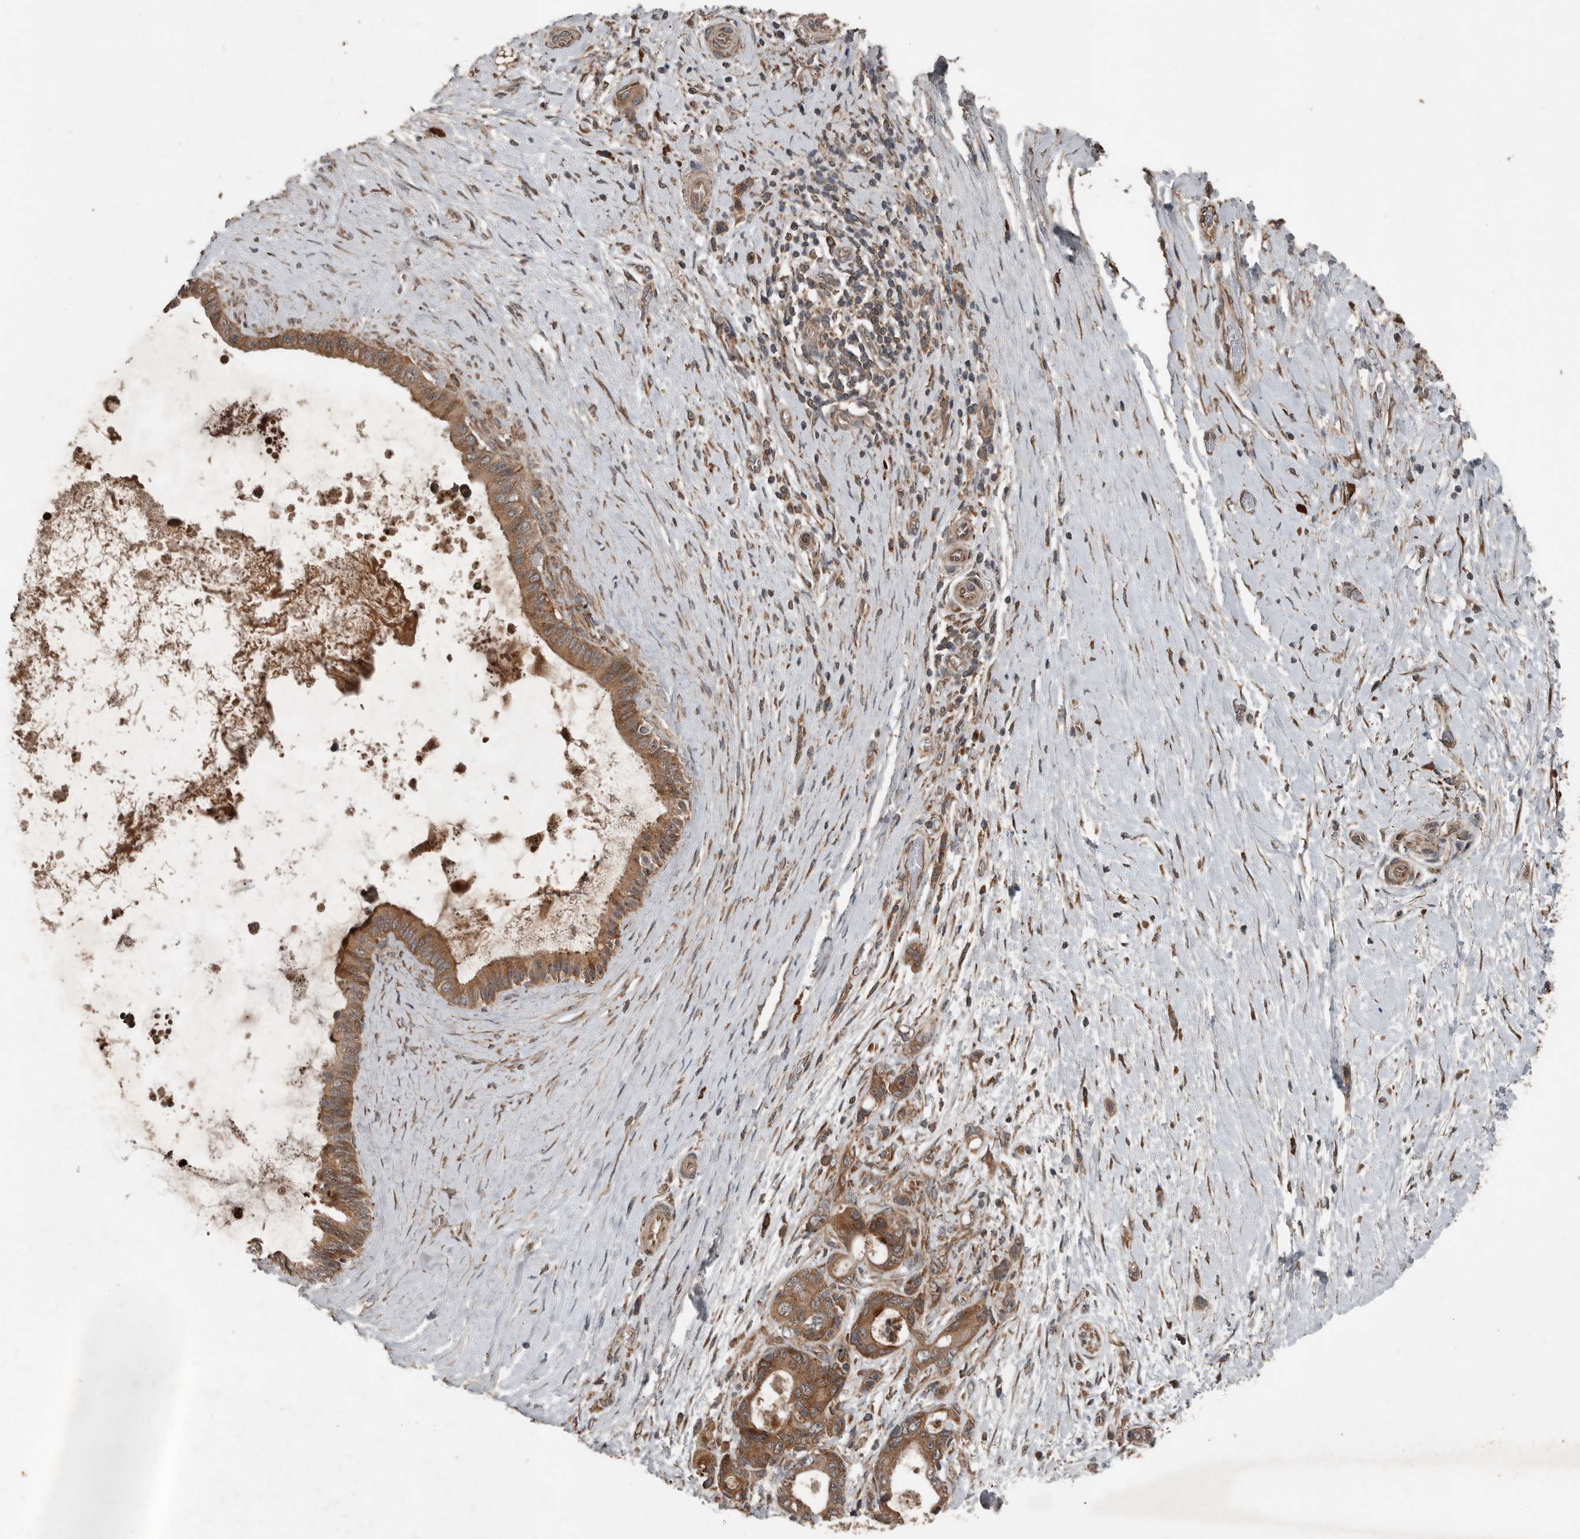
{"staining": {"intensity": "strong", "quantity": ">75%", "location": "cytoplasmic/membranous"}, "tissue": "pancreatic cancer", "cell_type": "Tumor cells", "image_type": "cancer", "snomed": [{"axis": "morphology", "description": "Adenocarcinoma, NOS"}, {"axis": "topography", "description": "Pancreas"}], "caption": "IHC of human adenocarcinoma (pancreatic) reveals high levels of strong cytoplasmic/membranous staining in about >75% of tumor cells.", "gene": "RNF207", "patient": {"sex": "female", "age": 72}}